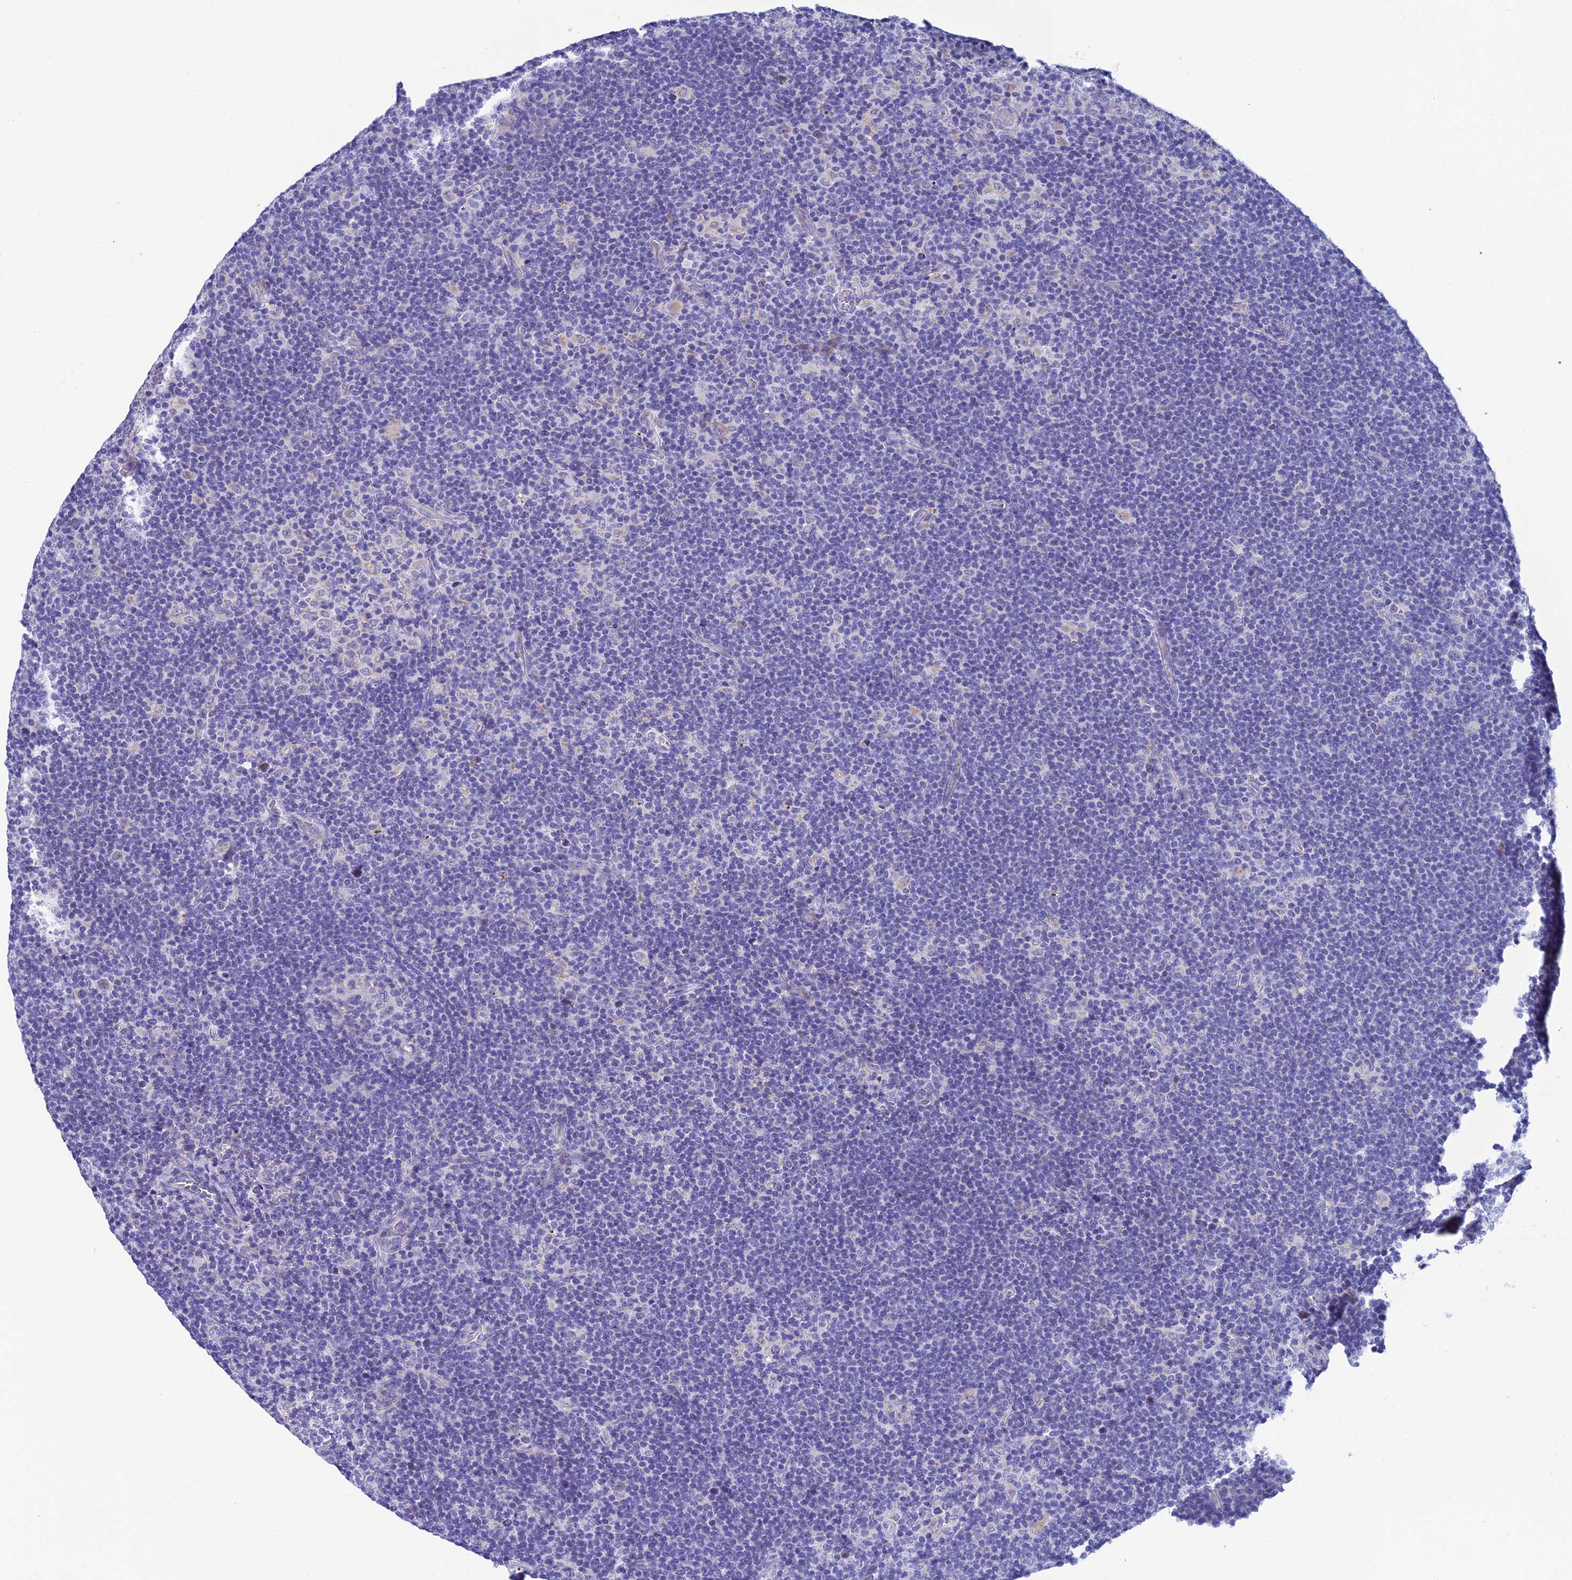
{"staining": {"intensity": "negative", "quantity": "none", "location": "none"}, "tissue": "lymphoma", "cell_type": "Tumor cells", "image_type": "cancer", "snomed": [{"axis": "morphology", "description": "Hodgkin's disease, NOS"}, {"axis": "topography", "description": "Lymph node"}], "caption": "Lymphoma stained for a protein using IHC shows no positivity tumor cells.", "gene": "REEP4", "patient": {"sex": "female", "age": 57}}